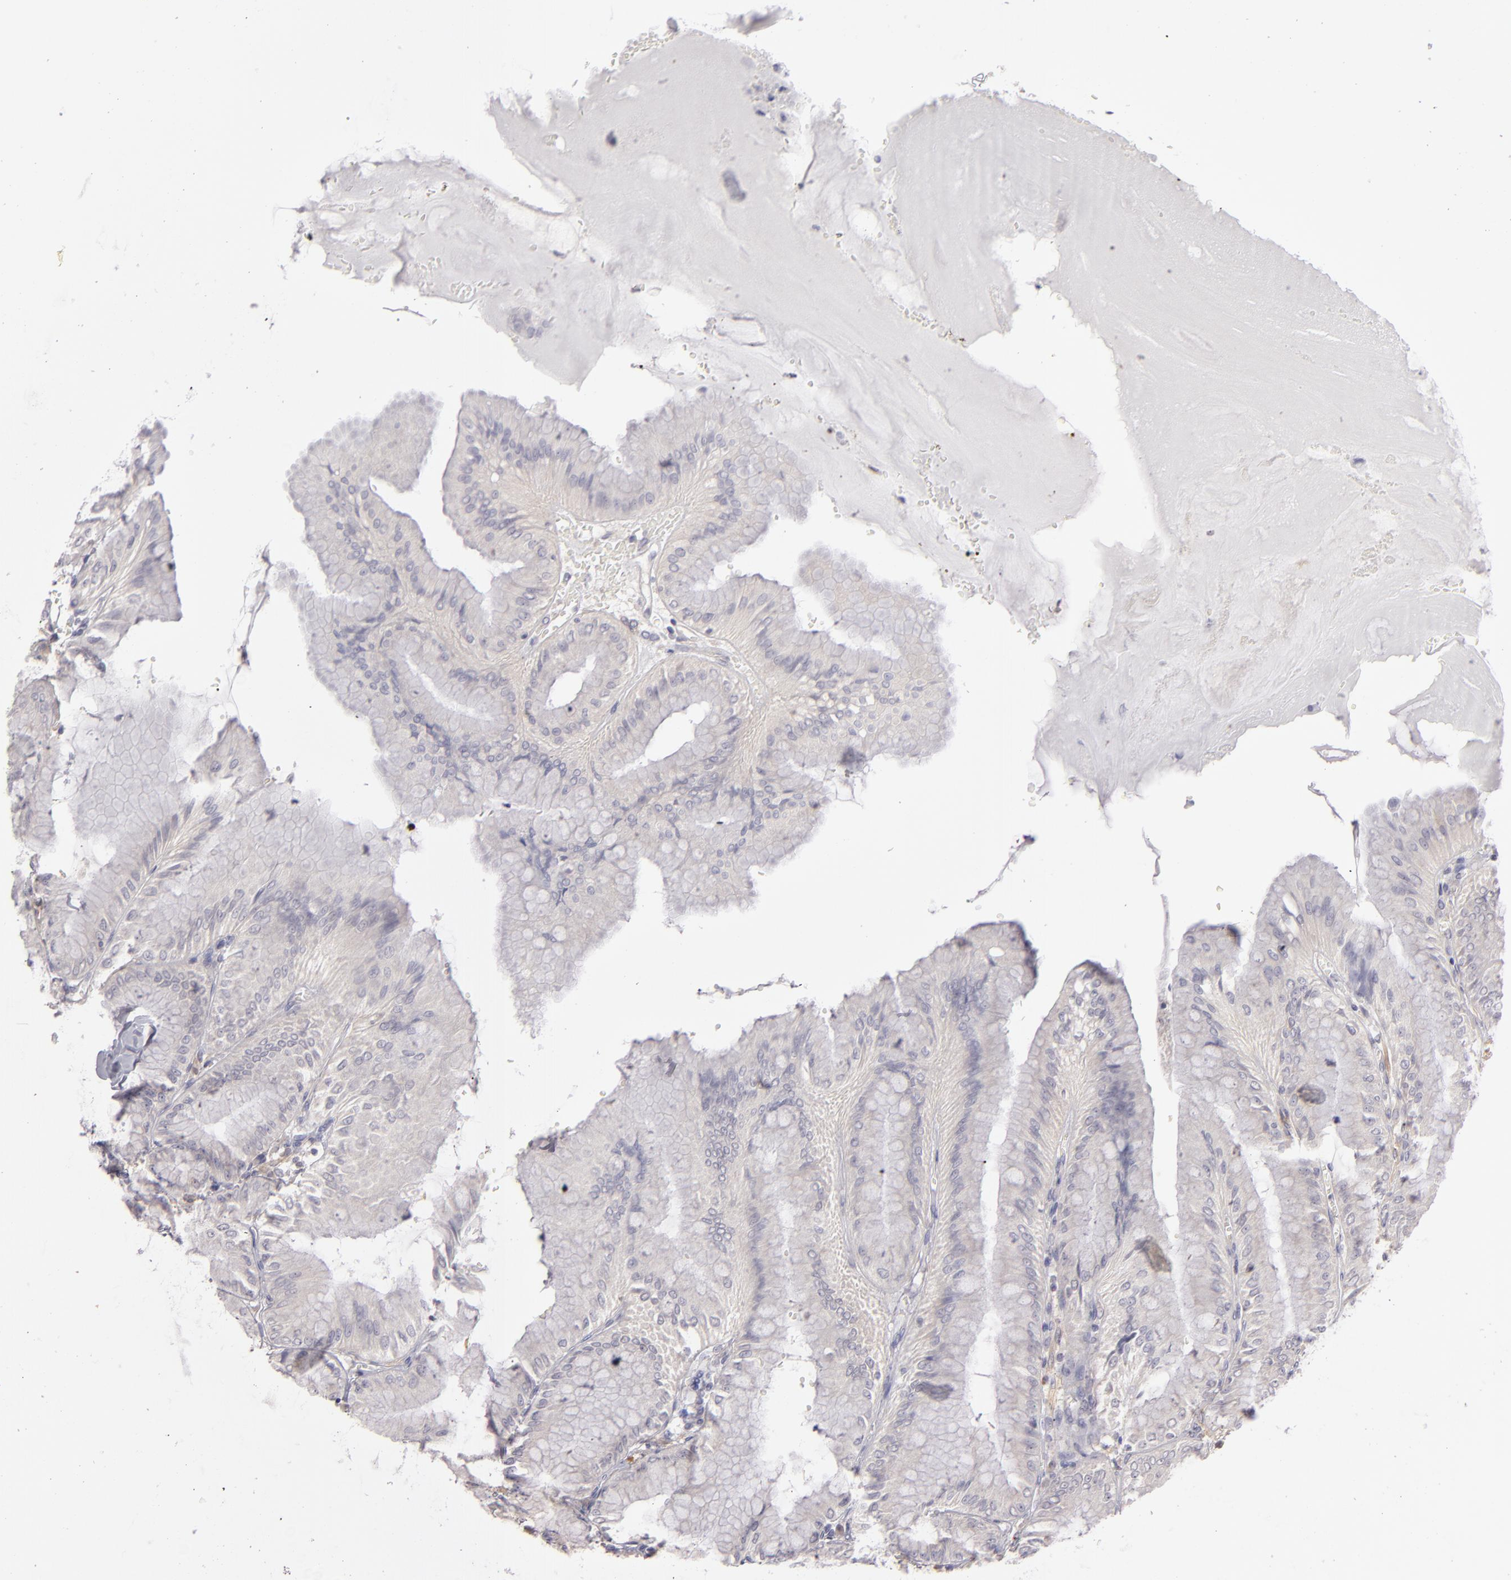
{"staining": {"intensity": "weak", "quantity": "<25%", "location": "cytoplasmic/membranous"}, "tissue": "stomach", "cell_type": "Glandular cells", "image_type": "normal", "snomed": [{"axis": "morphology", "description": "Normal tissue, NOS"}, {"axis": "topography", "description": "Stomach, lower"}], "caption": "Immunohistochemistry (IHC) photomicrograph of normal stomach: human stomach stained with DAB (3,3'-diaminobenzidine) demonstrates no significant protein expression in glandular cells. Brightfield microscopy of immunohistochemistry (IHC) stained with DAB (3,3'-diaminobenzidine) (brown) and hematoxylin (blue), captured at high magnification.", "gene": "CD83", "patient": {"sex": "male", "age": 71}}